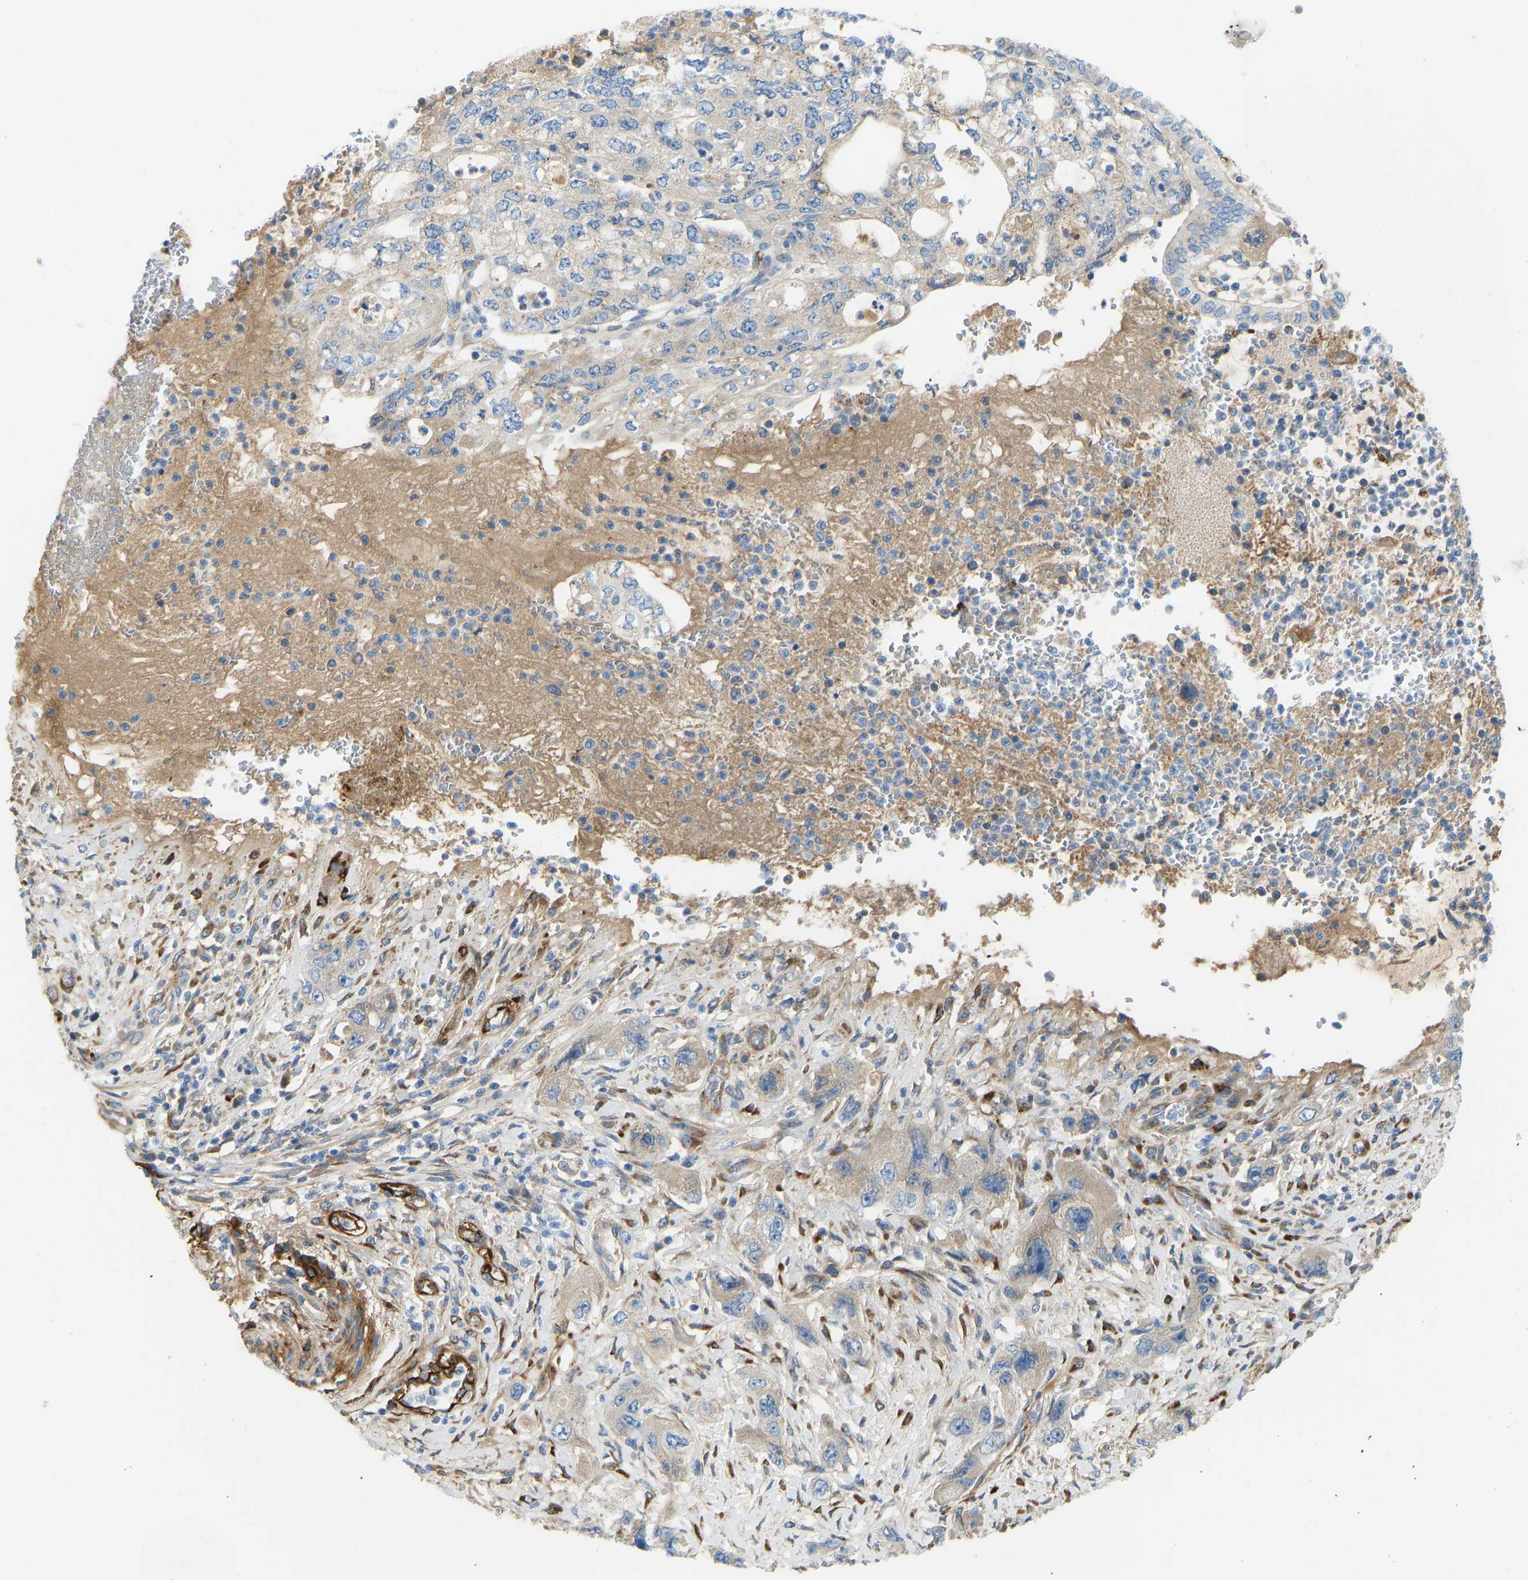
{"staining": {"intensity": "moderate", "quantity": "<25%", "location": "cytoplasmic/membranous"}, "tissue": "pancreatic cancer", "cell_type": "Tumor cells", "image_type": "cancer", "snomed": [{"axis": "morphology", "description": "Adenocarcinoma, NOS"}, {"axis": "topography", "description": "Pancreas"}], "caption": "Brown immunohistochemical staining in human adenocarcinoma (pancreatic) shows moderate cytoplasmic/membranous expression in approximately <25% of tumor cells. (IHC, brightfield microscopy, high magnification).", "gene": "COL15A1", "patient": {"sex": "female", "age": 73}}